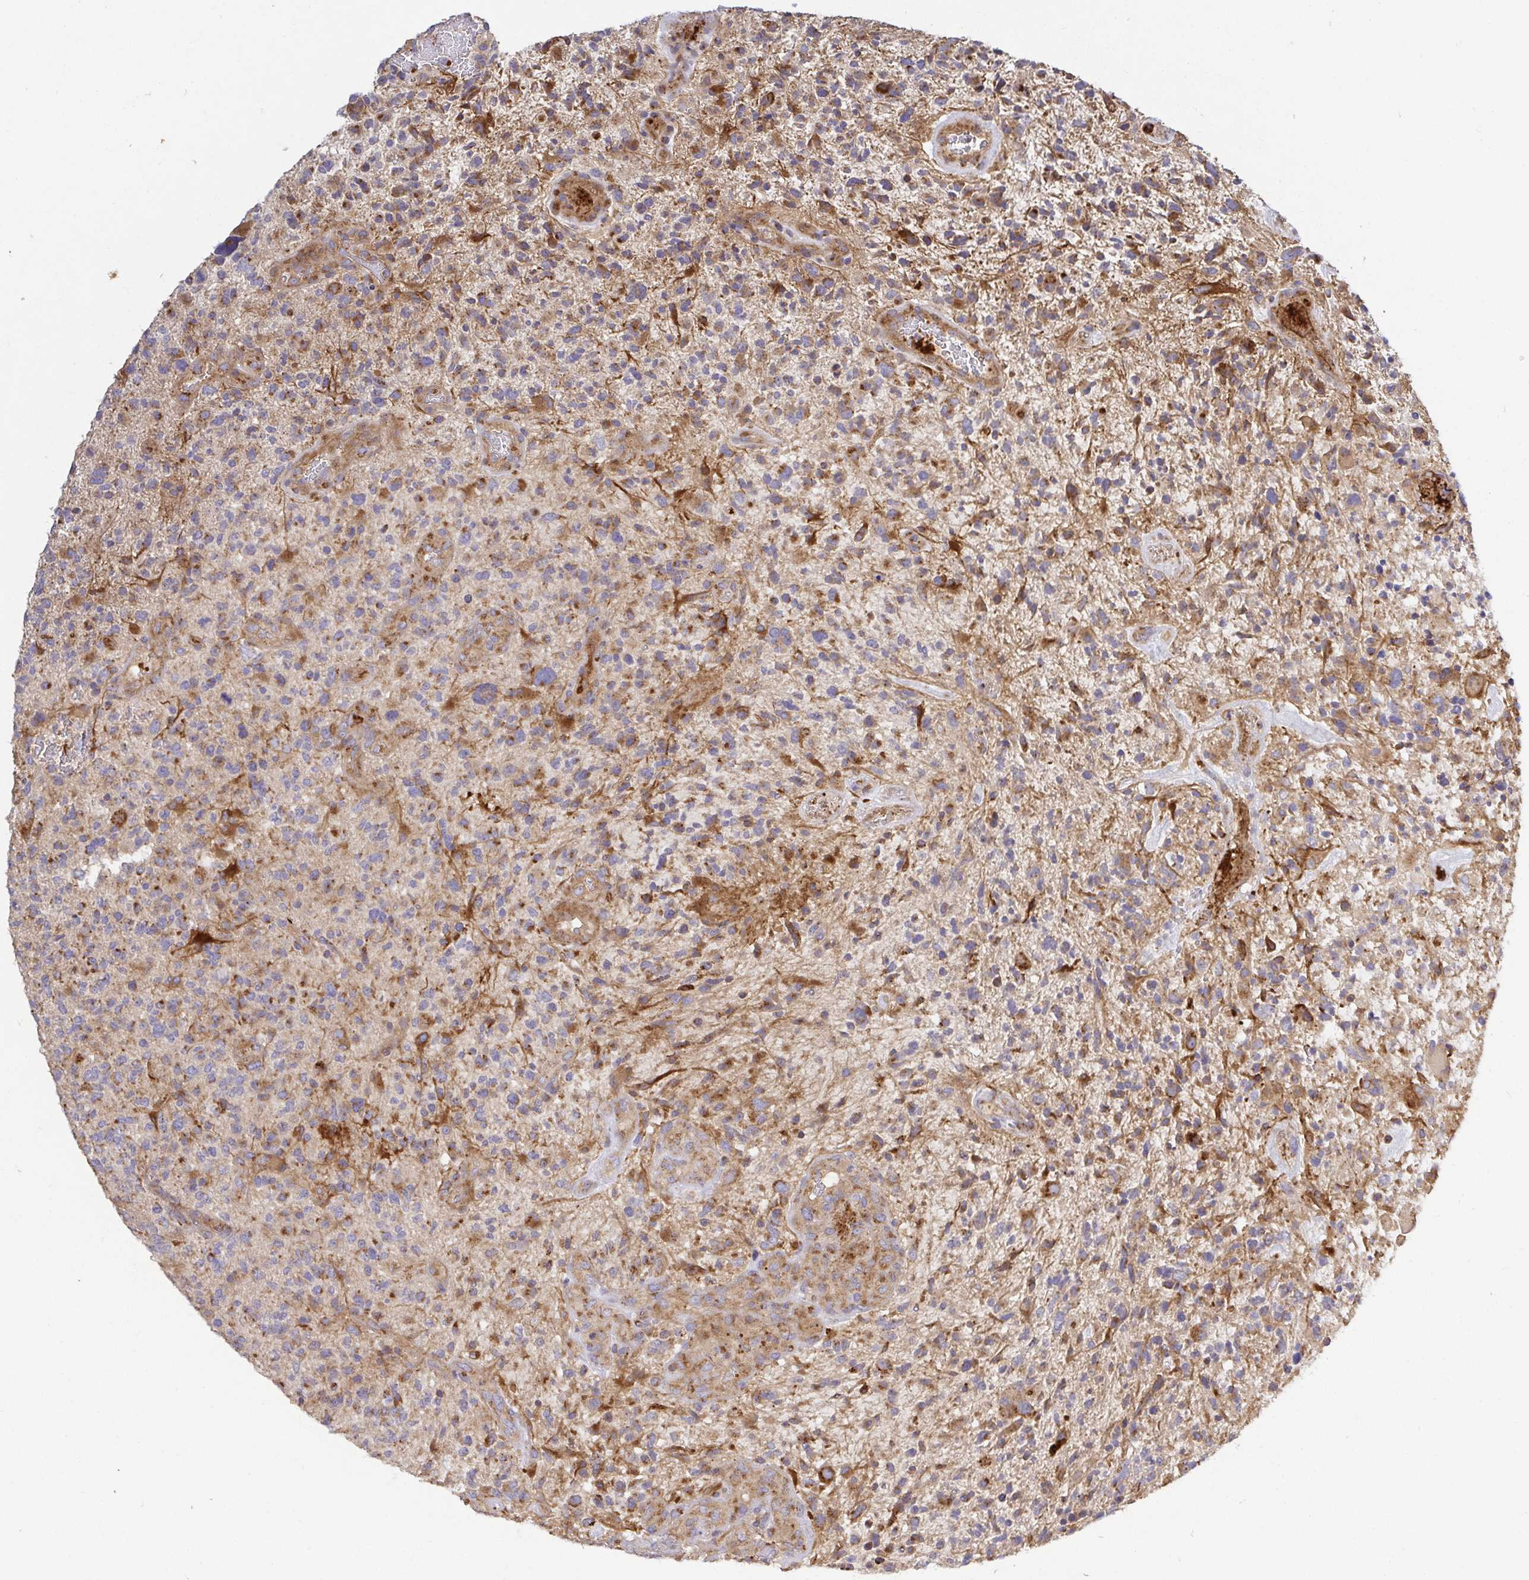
{"staining": {"intensity": "moderate", "quantity": "25%-75%", "location": "cytoplasmic/membranous"}, "tissue": "glioma", "cell_type": "Tumor cells", "image_type": "cancer", "snomed": [{"axis": "morphology", "description": "Glioma, malignant, High grade"}, {"axis": "topography", "description": "Brain"}], "caption": "Moderate cytoplasmic/membranous positivity is identified in approximately 25%-75% of tumor cells in glioma.", "gene": "TM9SF4", "patient": {"sex": "female", "age": 71}}